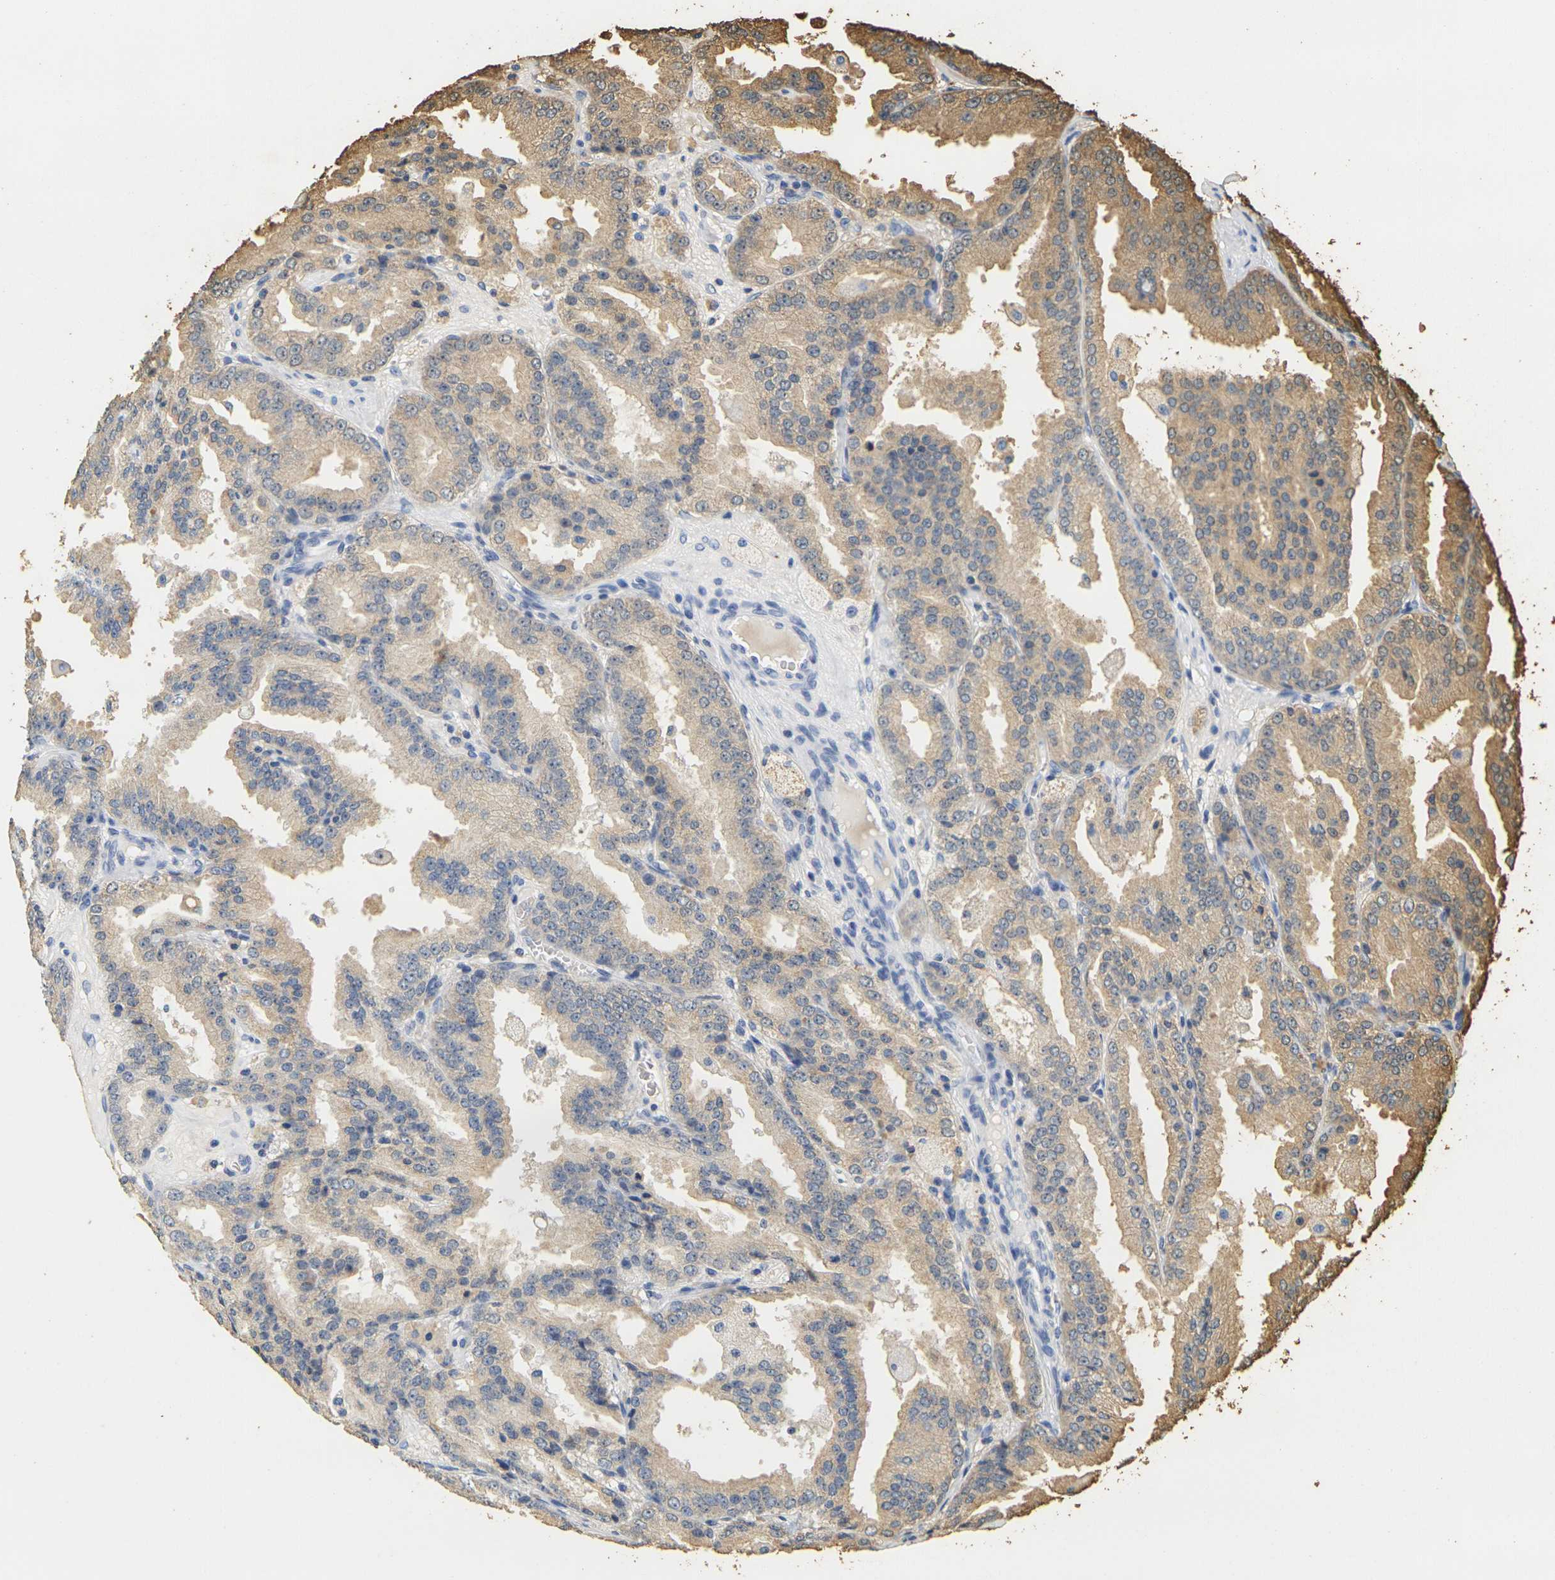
{"staining": {"intensity": "moderate", "quantity": ">75%", "location": "cytoplasmic/membranous"}, "tissue": "prostate cancer", "cell_type": "Tumor cells", "image_type": "cancer", "snomed": [{"axis": "morphology", "description": "Adenocarcinoma, High grade"}, {"axis": "topography", "description": "Prostate"}], "caption": "The histopathology image reveals immunohistochemical staining of prostate cancer (high-grade adenocarcinoma). There is moderate cytoplasmic/membranous staining is present in about >75% of tumor cells.", "gene": "KLK5", "patient": {"sex": "male", "age": 61}}